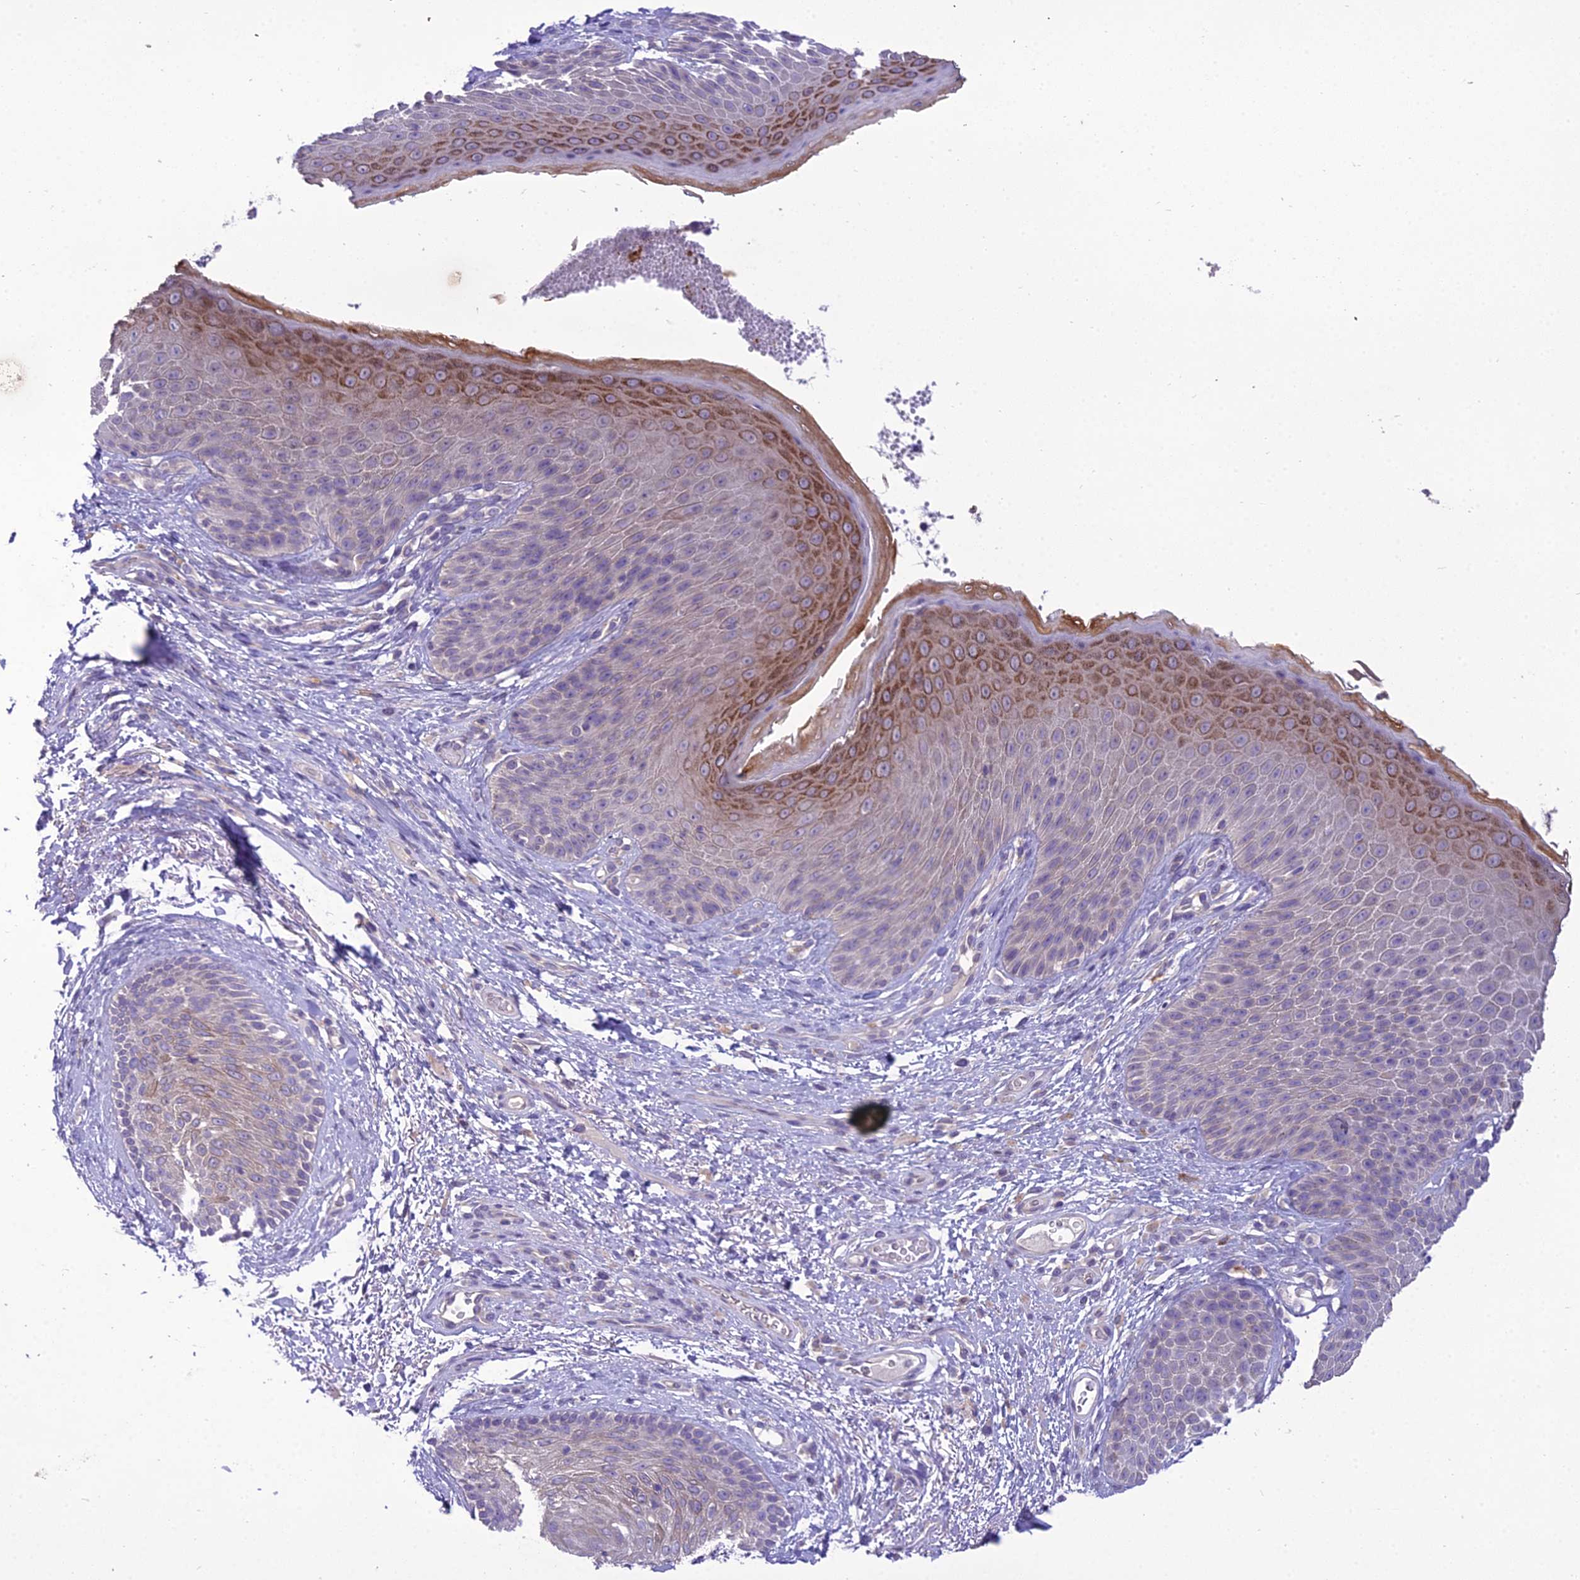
{"staining": {"intensity": "moderate", "quantity": "<25%", "location": "cytoplasmic/membranous"}, "tissue": "skin", "cell_type": "Epidermal cells", "image_type": "normal", "snomed": [{"axis": "morphology", "description": "Normal tissue, NOS"}, {"axis": "topography", "description": "Anal"}], "caption": "The micrograph exhibits a brown stain indicating the presence of a protein in the cytoplasmic/membranous of epidermal cells in skin.", "gene": "SCRT1", "patient": {"sex": "male", "age": 74}}